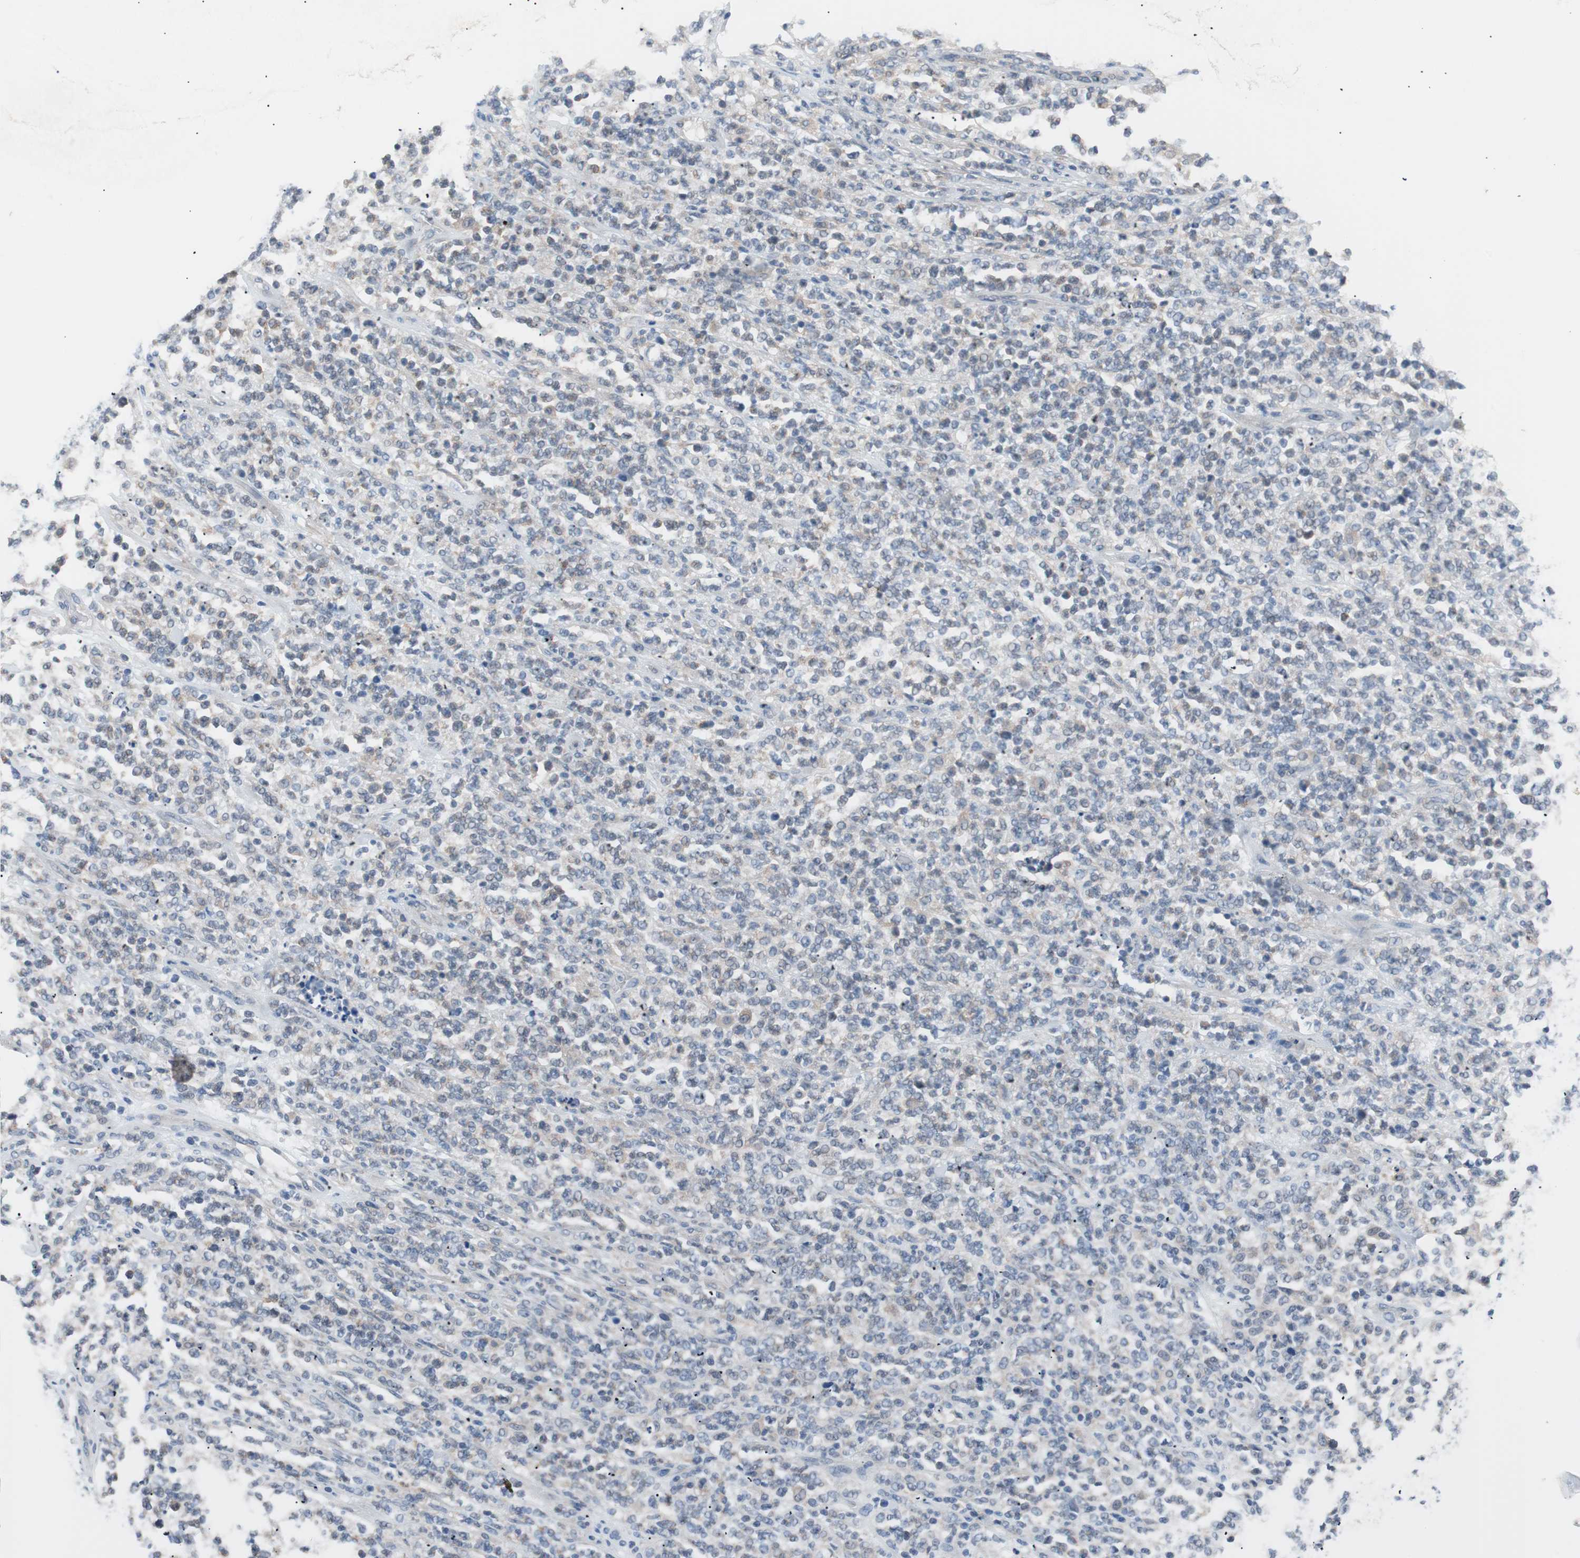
{"staining": {"intensity": "weak", "quantity": "25%-75%", "location": "cytoplasmic/membranous"}, "tissue": "lymphoma", "cell_type": "Tumor cells", "image_type": "cancer", "snomed": [{"axis": "morphology", "description": "Malignant lymphoma, non-Hodgkin's type, High grade"}, {"axis": "topography", "description": "Soft tissue"}], "caption": "Malignant lymphoma, non-Hodgkin's type (high-grade) was stained to show a protein in brown. There is low levels of weak cytoplasmic/membranous positivity in about 25%-75% of tumor cells.", "gene": "VIL1", "patient": {"sex": "male", "age": 18}}